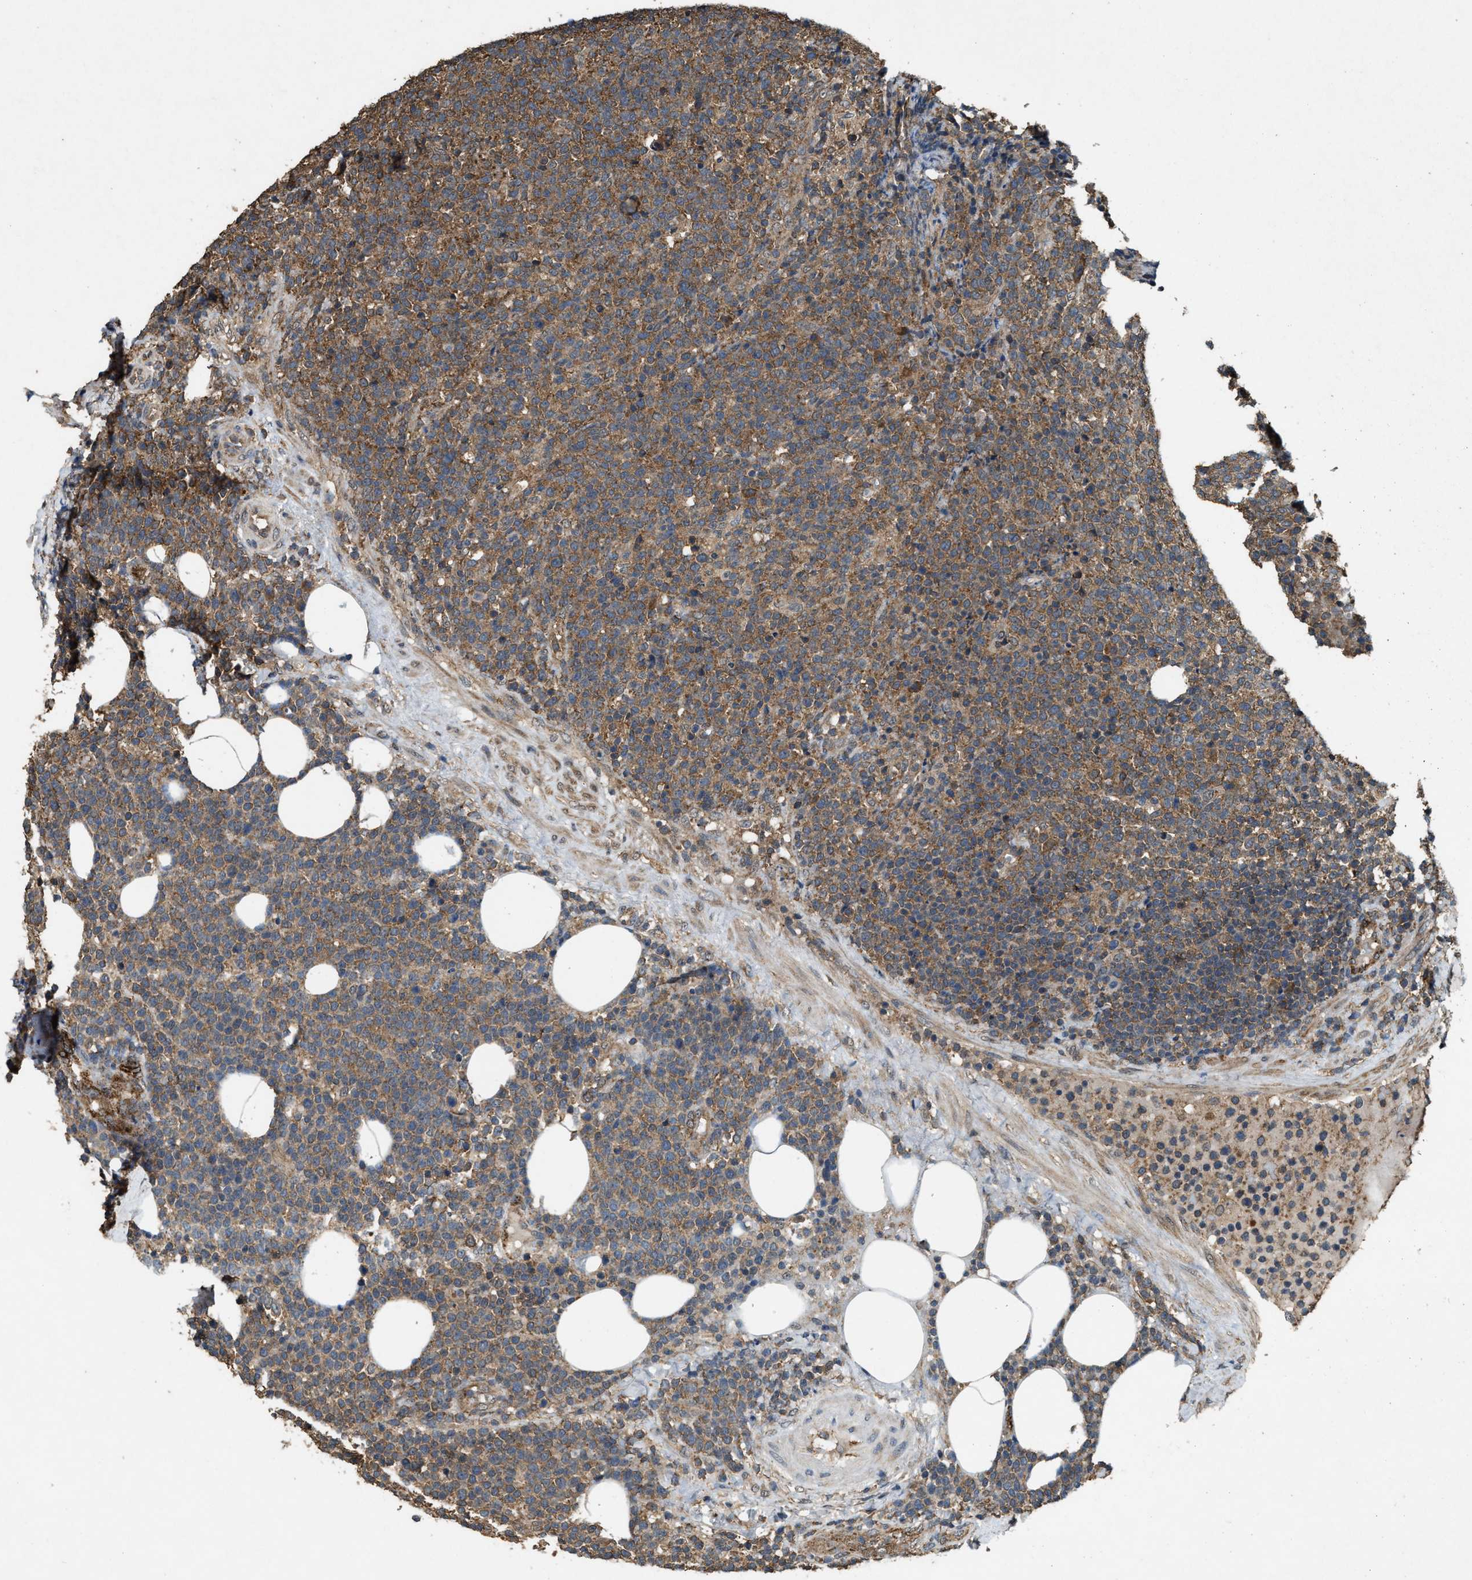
{"staining": {"intensity": "moderate", "quantity": ">75%", "location": "cytoplasmic/membranous"}, "tissue": "lymphoma", "cell_type": "Tumor cells", "image_type": "cancer", "snomed": [{"axis": "morphology", "description": "Malignant lymphoma, non-Hodgkin's type, High grade"}, {"axis": "topography", "description": "Lymph node"}], "caption": "Brown immunohistochemical staining in human lymphoma reveals moderate cytoplasmic/membranous staining in approximately >75% of tumor cells. Nuclei are stained in blue.", "gene": "ARHGEF5", "patient": {"sex": "male", "age": 61}}